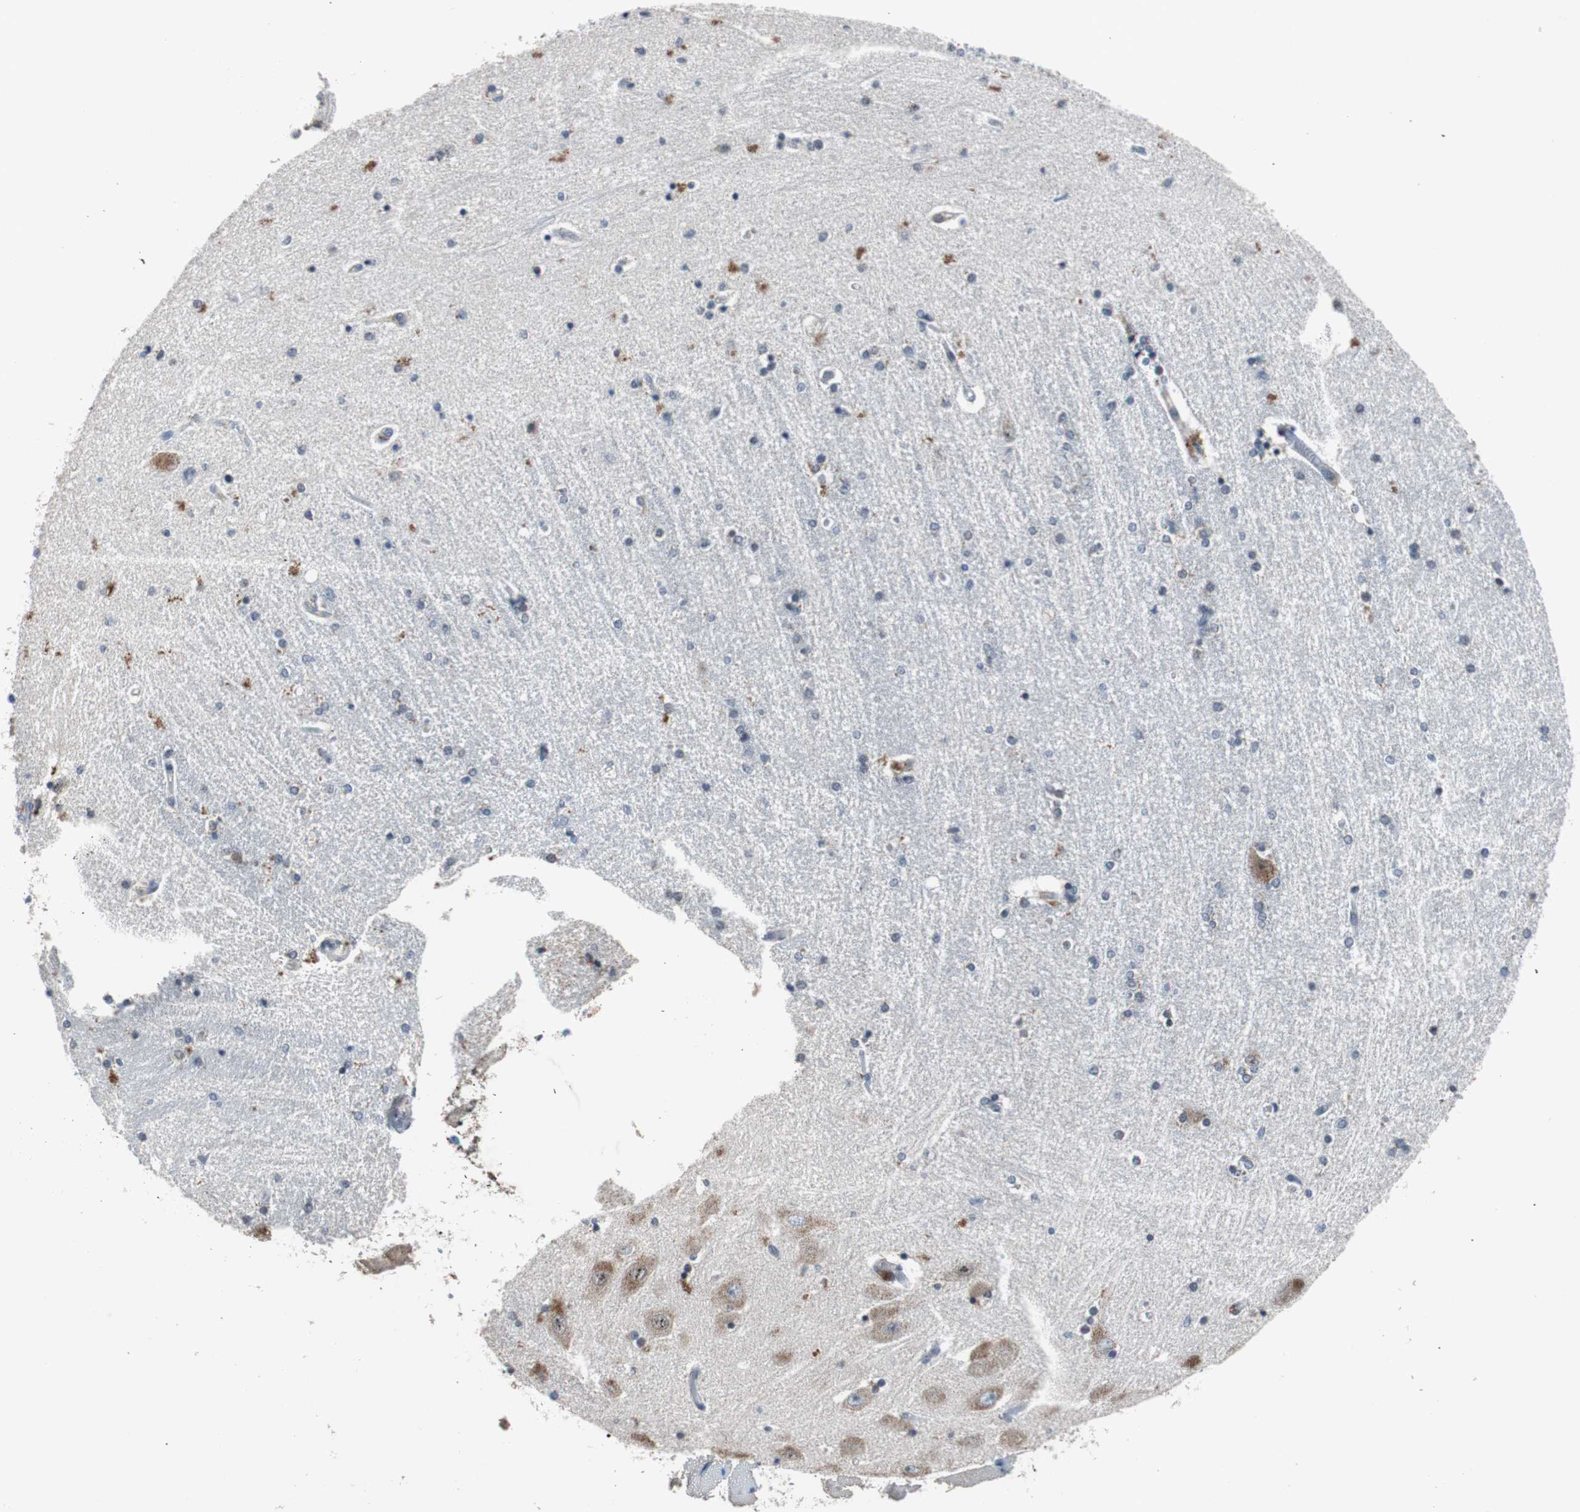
{"staining": {"intensity": "moderate", "quantity": "<25%", "location": "cytoplasmic/membranous"}, "tissue": "hippocampus", "cell_type": "Glial cells", "image_type": "normal", "snomed": [{"axis": "morphology", "description": "Normal tissue, NOS"}, {"axis": "topography", "description": "Hippocampus"}], "caption": "High-power microscopy captured an immunohistochemistry (IHC) image of benign hippocampus, revealing moderate cytoplasmic/membranous staining in approximately <25% of glial cells. The staining is performed using DAB brown chromogen to label protein expression. The nuclei are counter-stained blue using hematoxylin.", "gene": "PITRM1", "patient": {"sex": "female", "age": 54}}